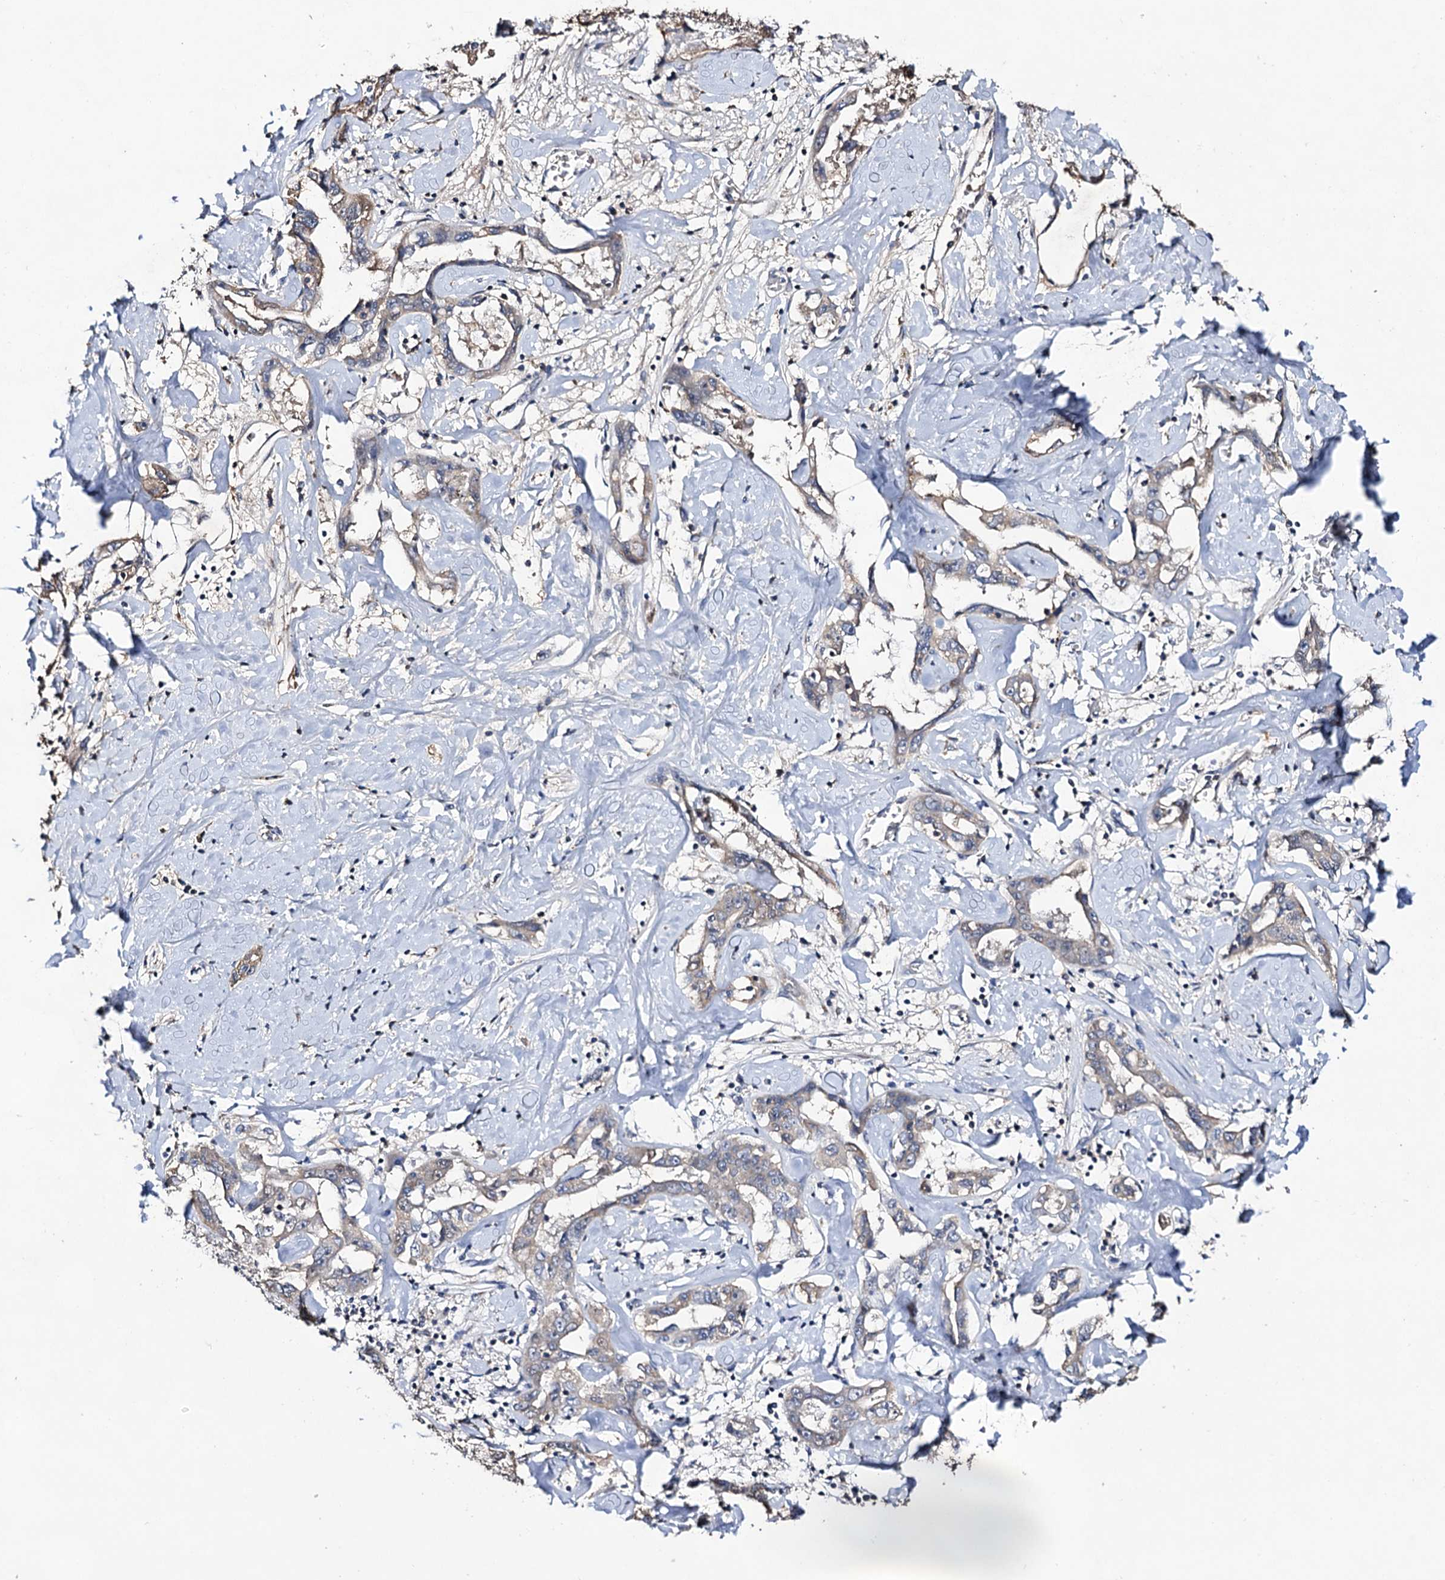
{"staining": {"intensity": "weak", "quantity": "25%-75%", "location": "cytoplasmic/membranous"}, "tissue": "liver cancer", "cell_type": "Tumor cells", "image_type": "cancer", "snomed": [{"axis": "morphology", "description": "Cholangiocarcinoma"}, {"axis": "topography", "description": "Liver"}], "caption": "Immunohistochemical staining of liver cancer reveals weak cytoplasmic/membranous protein staining in about 25%-75% of tumor cells.", "gene": "PLIN1", "patient": {"sex": "male", "age": 59}}